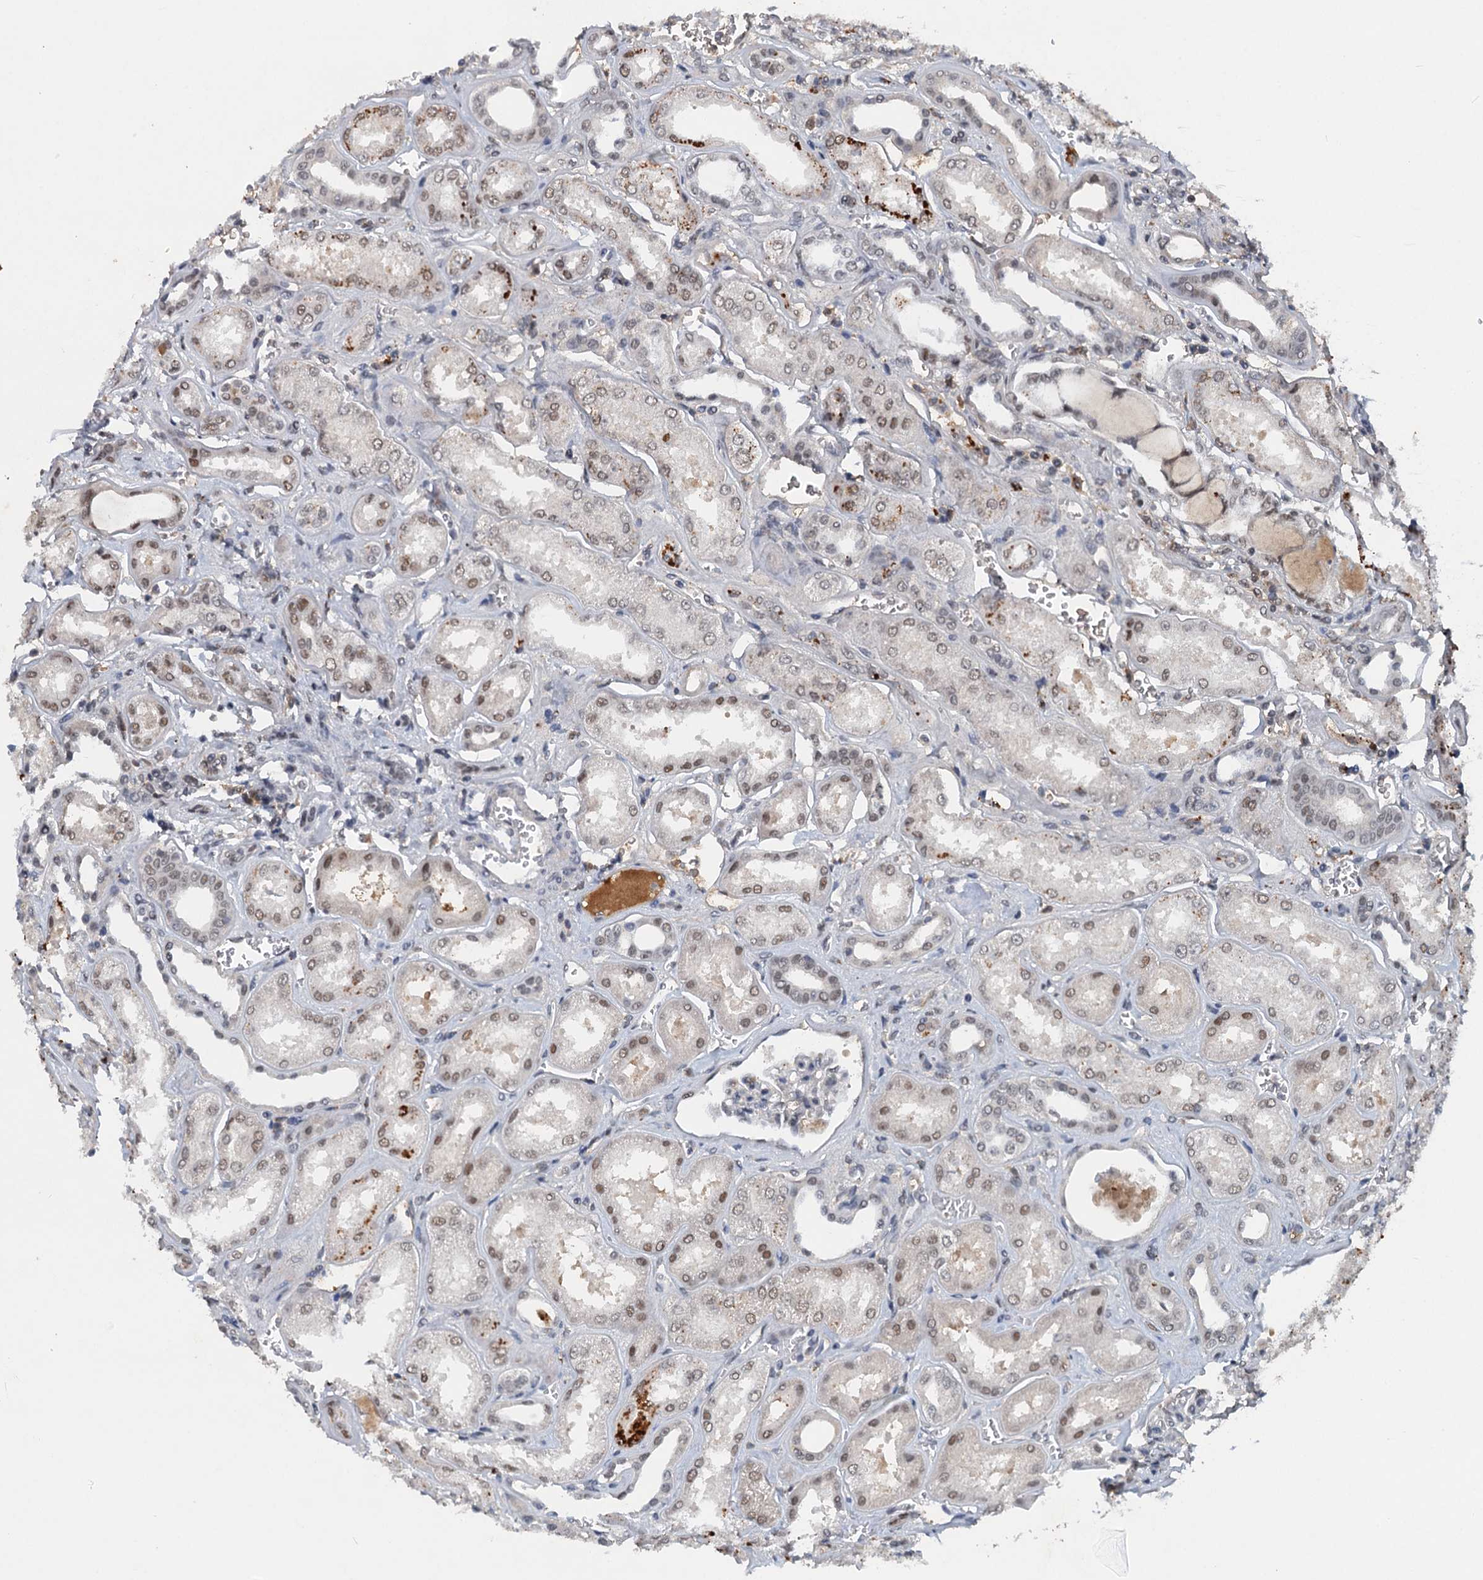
{"staining": {"intensity": "negative", "quantity": "none", "location": "none"}, "tissue": "kidney", "cell_type": "Cells in glomeruli", "image_type": "normal", "snomed": [{"axis": "morphology", "description": "Normal tissue, NOS"}, {"axis": "morphology", "description": "Adenocarcinoma, NOS"}, {"axis": "topography", "description": "Kidney"}], "caption": "The photomicrograph reveals no staining of cells in glomeruli in unremarkable kidney. The staining is performed using DAB (3,3'-diaminobenzidine) brown chromogen with nuclei counter-stained in using hematoxylin.", "gene": "CSTF3", "patient": {"sex": "female", "age": 68}}